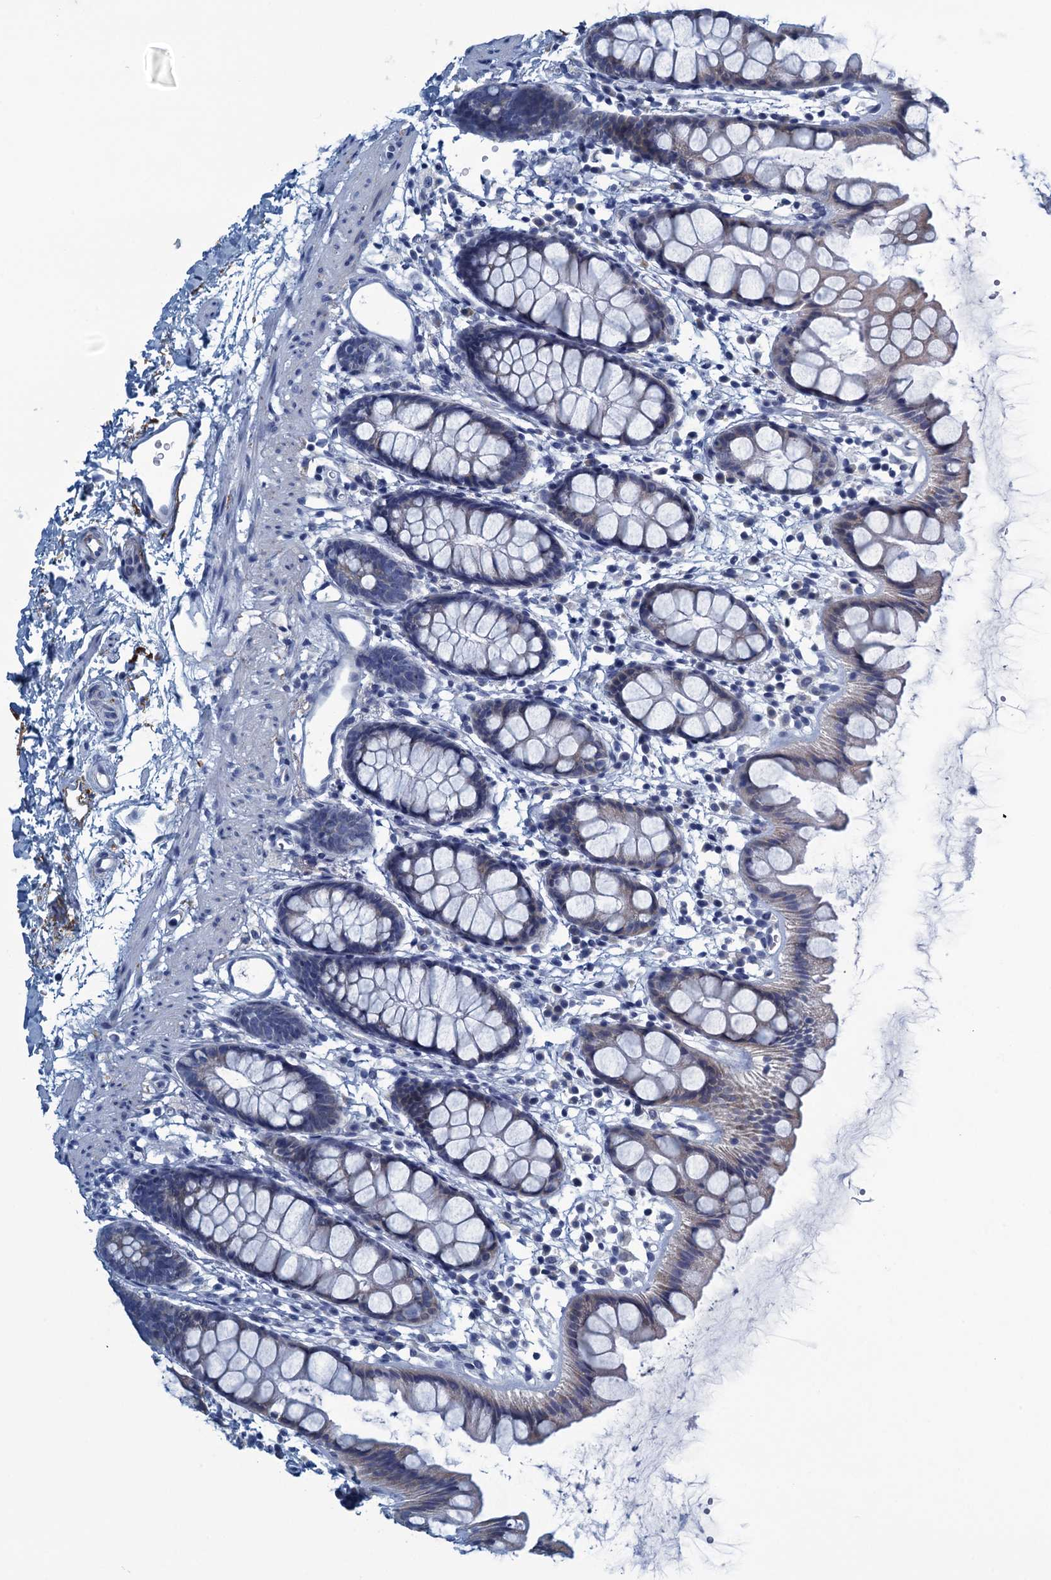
{"staining": {"intensity": "weak", "quantity": "<25%", "location": "cytoplasmic/membranous"}, "tissue": "rectum", "cell_type": "Glandular cells", "image_type": "normal", "snomed": [{"axis": "morphology", "description": "Normal tissue, NOS"}, {"axis": "topography", "description": "Rectum"}], "caption": "DAB (3,3'-diaminobenzidine) immunohistochemical staining of unremarkable human rectum displays no significant expression in glandular cells. (DAB immunohistochemistry visualized using brightfield microscopy, high magnification).", "gene": "C10orf88", "patient": {"sex": "female", "age": 65}}